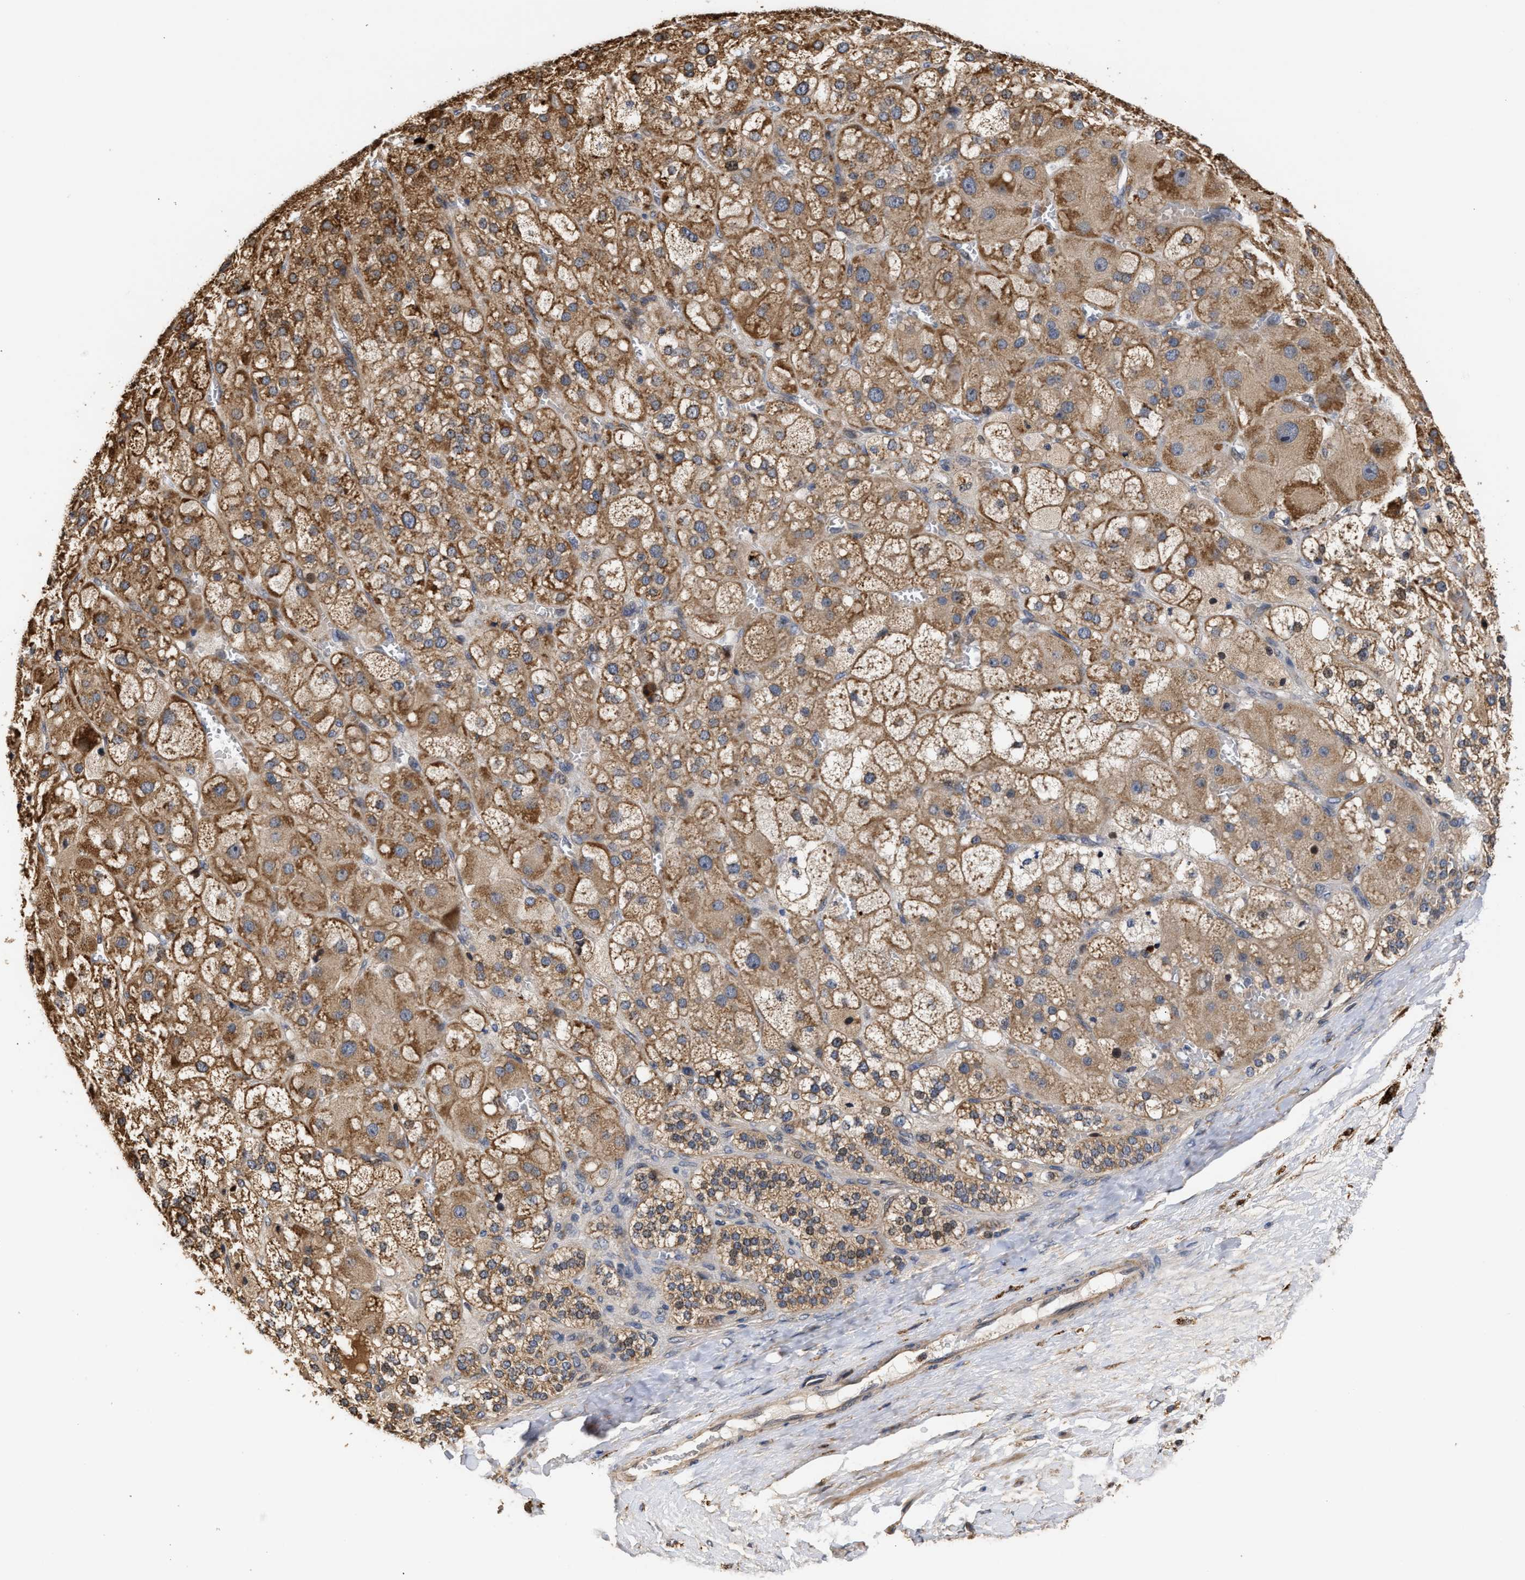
{"staining": {"intensity": "strong", "quantity": ">75%", "location": "cytoplasmic/membranous,nuclear"}, "tissue": "adrenal gland", "cell_type": "Glandular cells", "image_type": "normal", "snomed": [{"axis": "morphology", "description": "Normal tissue, NOS"}, {"axis": "topography", "description": "Adrenal gland"}], "caption": "Strong cytoplasmic/membranous,nuclear staining is appreciated in about >75% of glandular cells in unremarkable adrenal gland.", "gene": "GOSR1", "patient": {"sex": "female", "age": 47}}